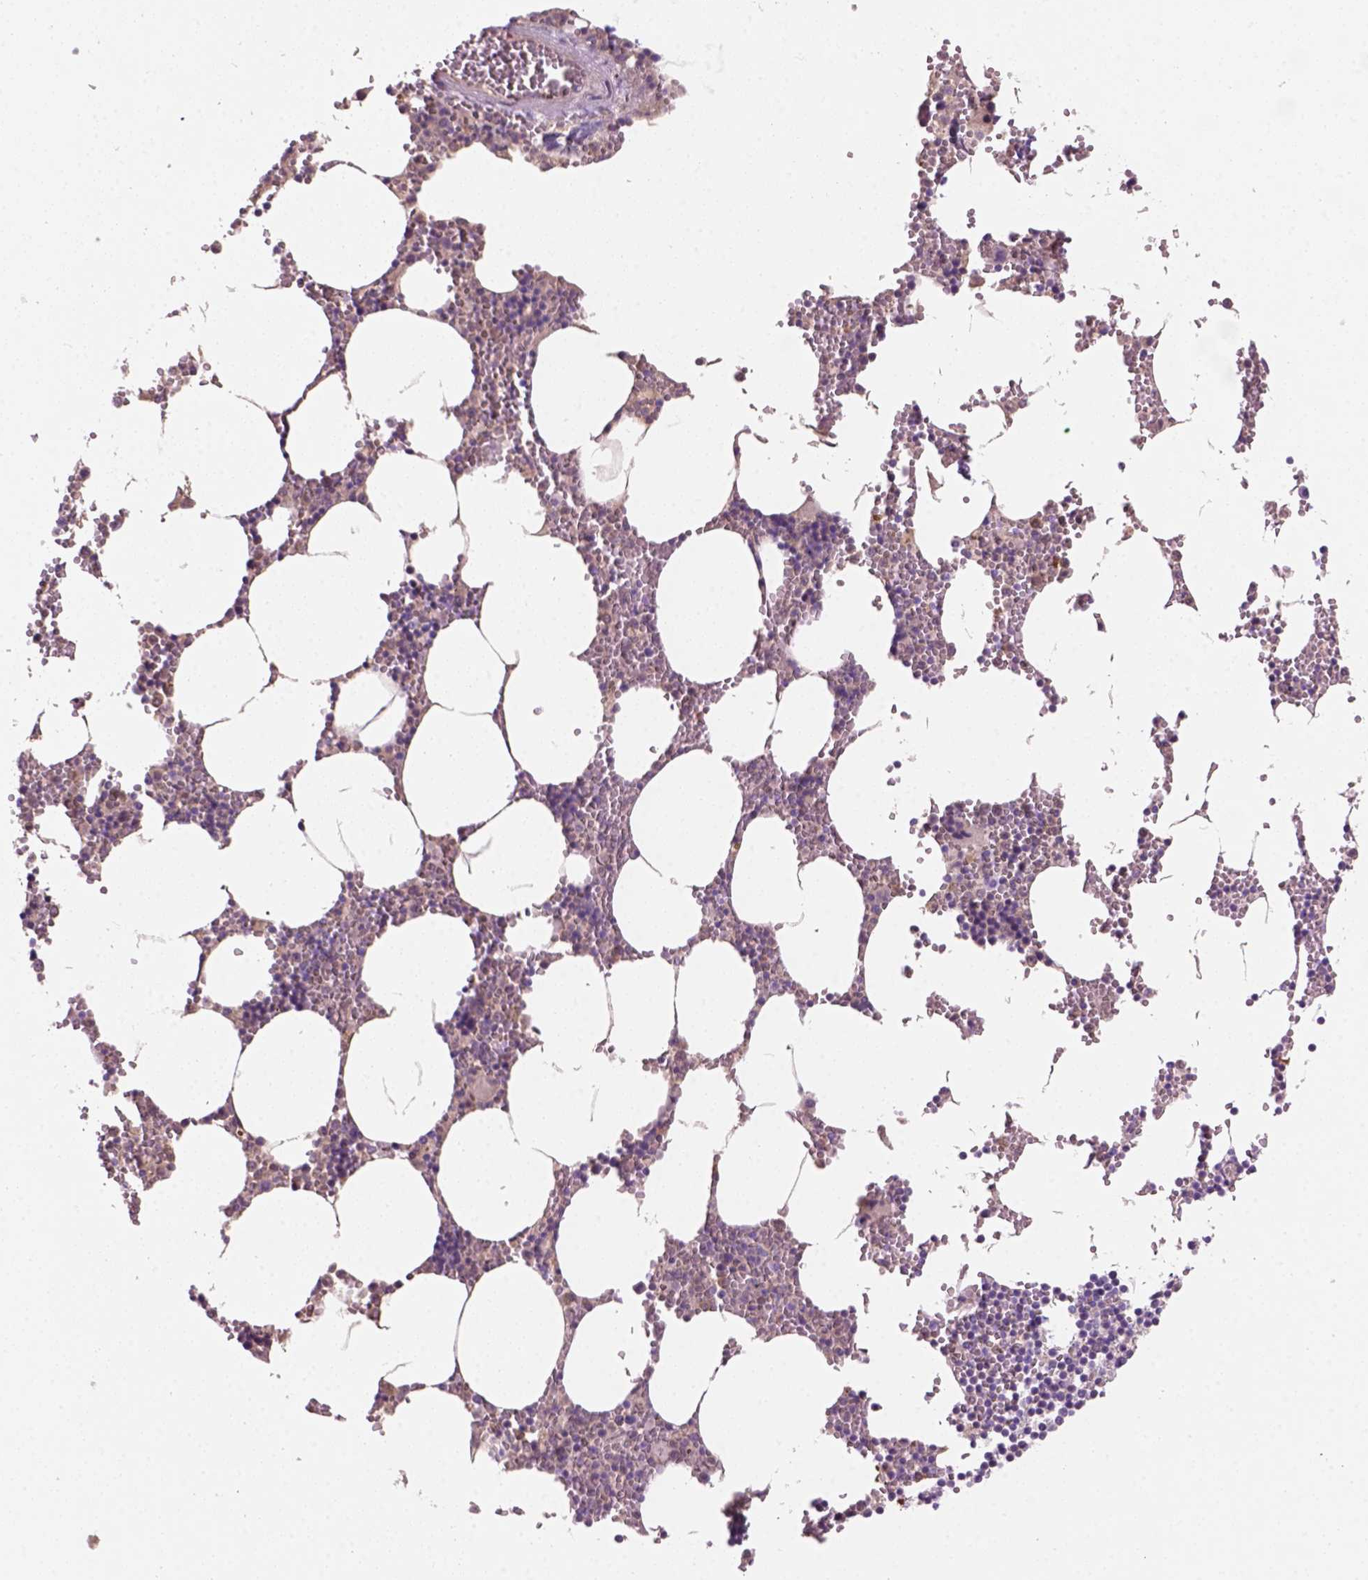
{"staining": {"intensity": "weak", "quantity": "<25%", "location": "cytoplasmic/membranous"}, "tissue": "bone marrow", "cell_type": "Hematopoietic cells", "image_type": "normal", "snomed": [{"axis": "morphology", "description": "Normal tissue, NOS"}, {"axis": "topography", "description": "Bone marrow"}], "caption": "This photomicrograph is of unremarkable bone marrow stained with immunohistochemistry (IHC) to label a protein in brown with the nuclei are counter-stained blue. There is no staining in hematopoietic cells. (DAB IHC visualized using brightfield microscopy, high magnification).", "gene": "CD84", "patient": {"sex": "male", "age": 54}}